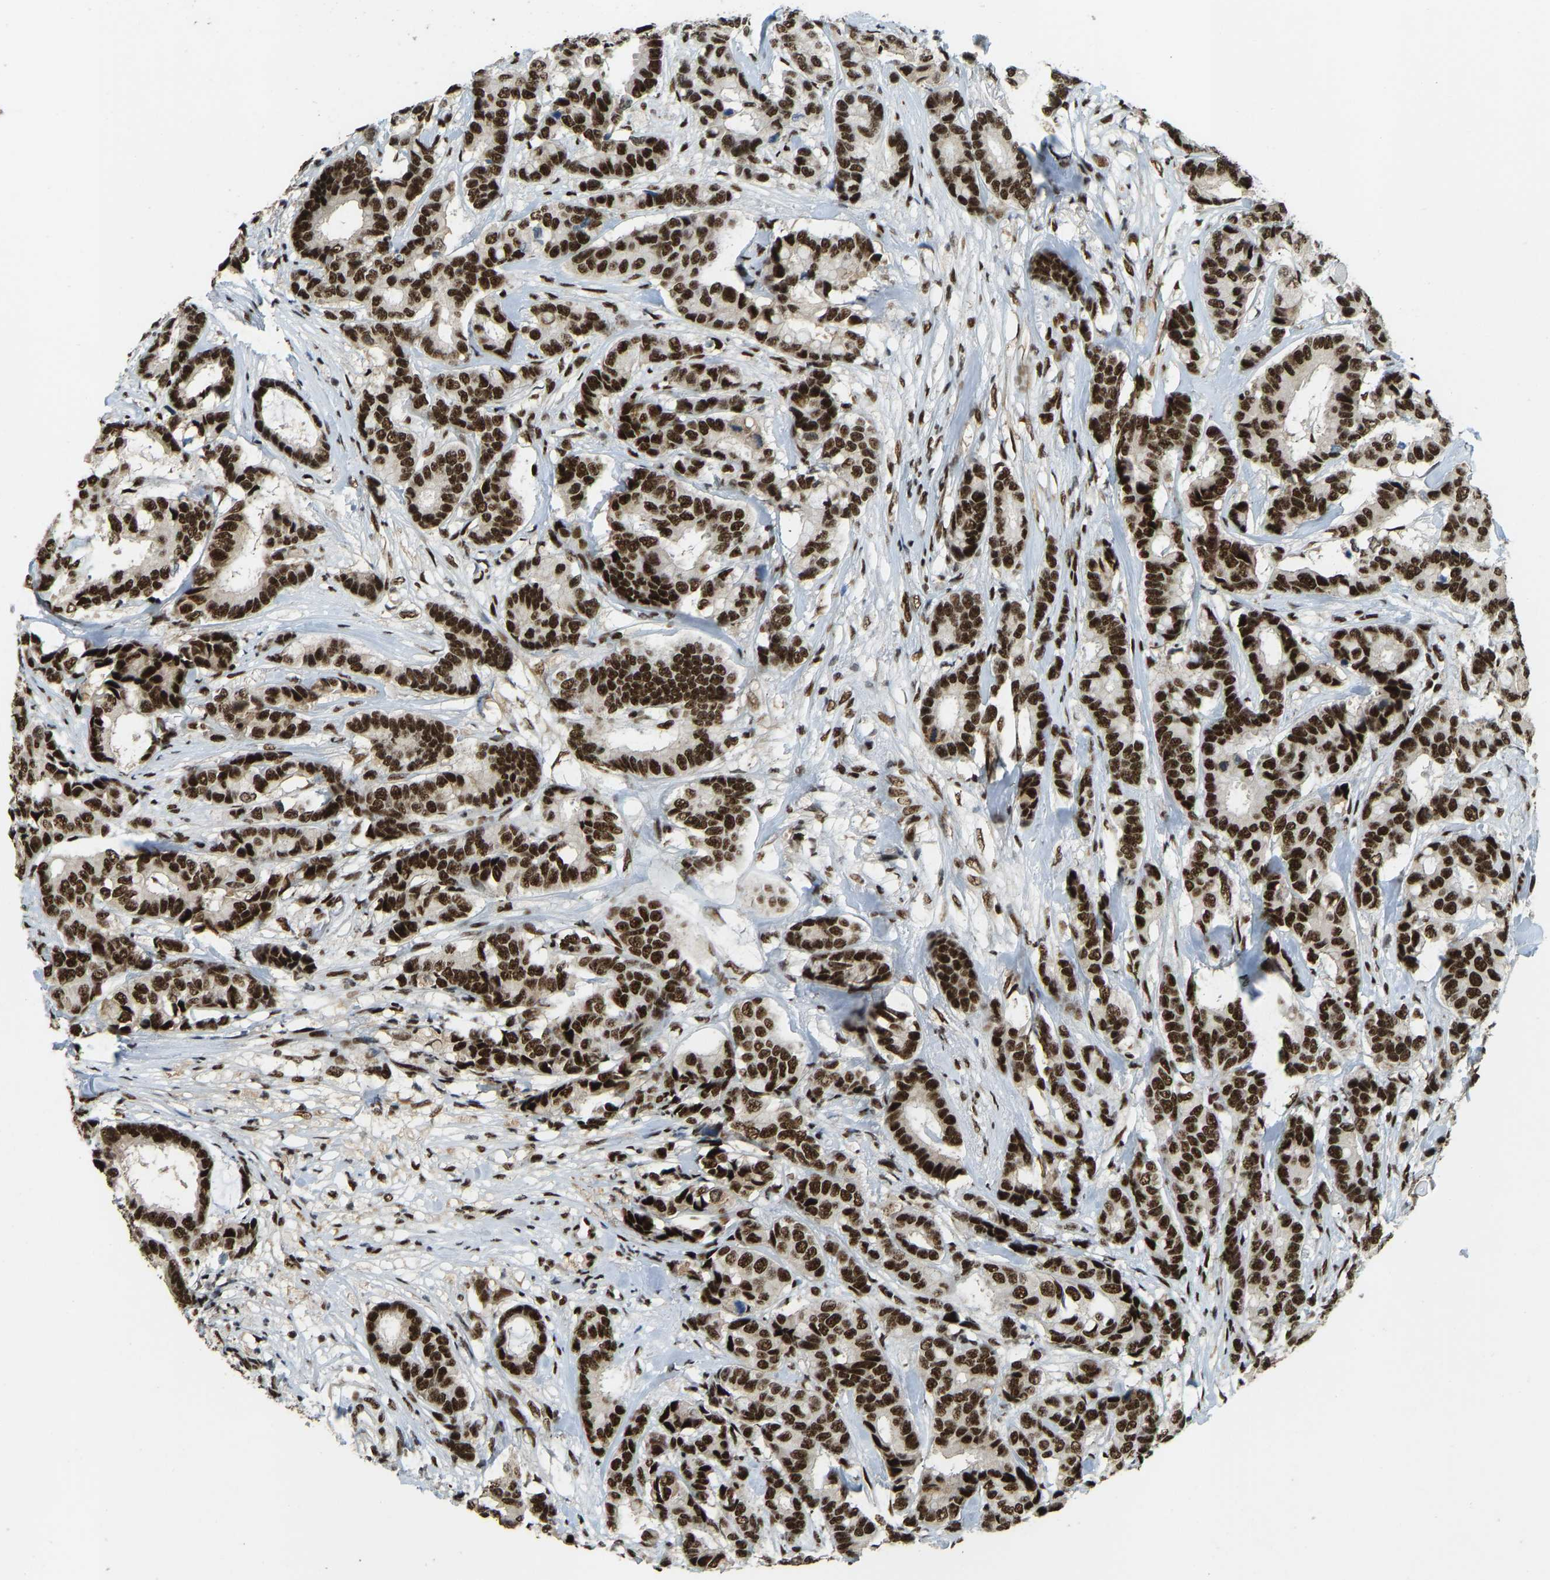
{"staining": {"intensity": "strong", "quantity": ">75%", "location": "nuclear"}, "tissue": "breast cancer", "cell_type": "Tumor cells", "image_type": "cancer", "snomed": [{"axis": "morphology", "description": "Duct carcinoma"}, {"axis": "topography", "description": "Breast"}], "caption": "The immunohistochemical stain labels strong nuclear positivity in tumor cells of breast cancer tissue. (IHC, brightfield microscopy, high magnification).", "gene": "FOXK1", "patient": {"sex": "female", "age": 87}}